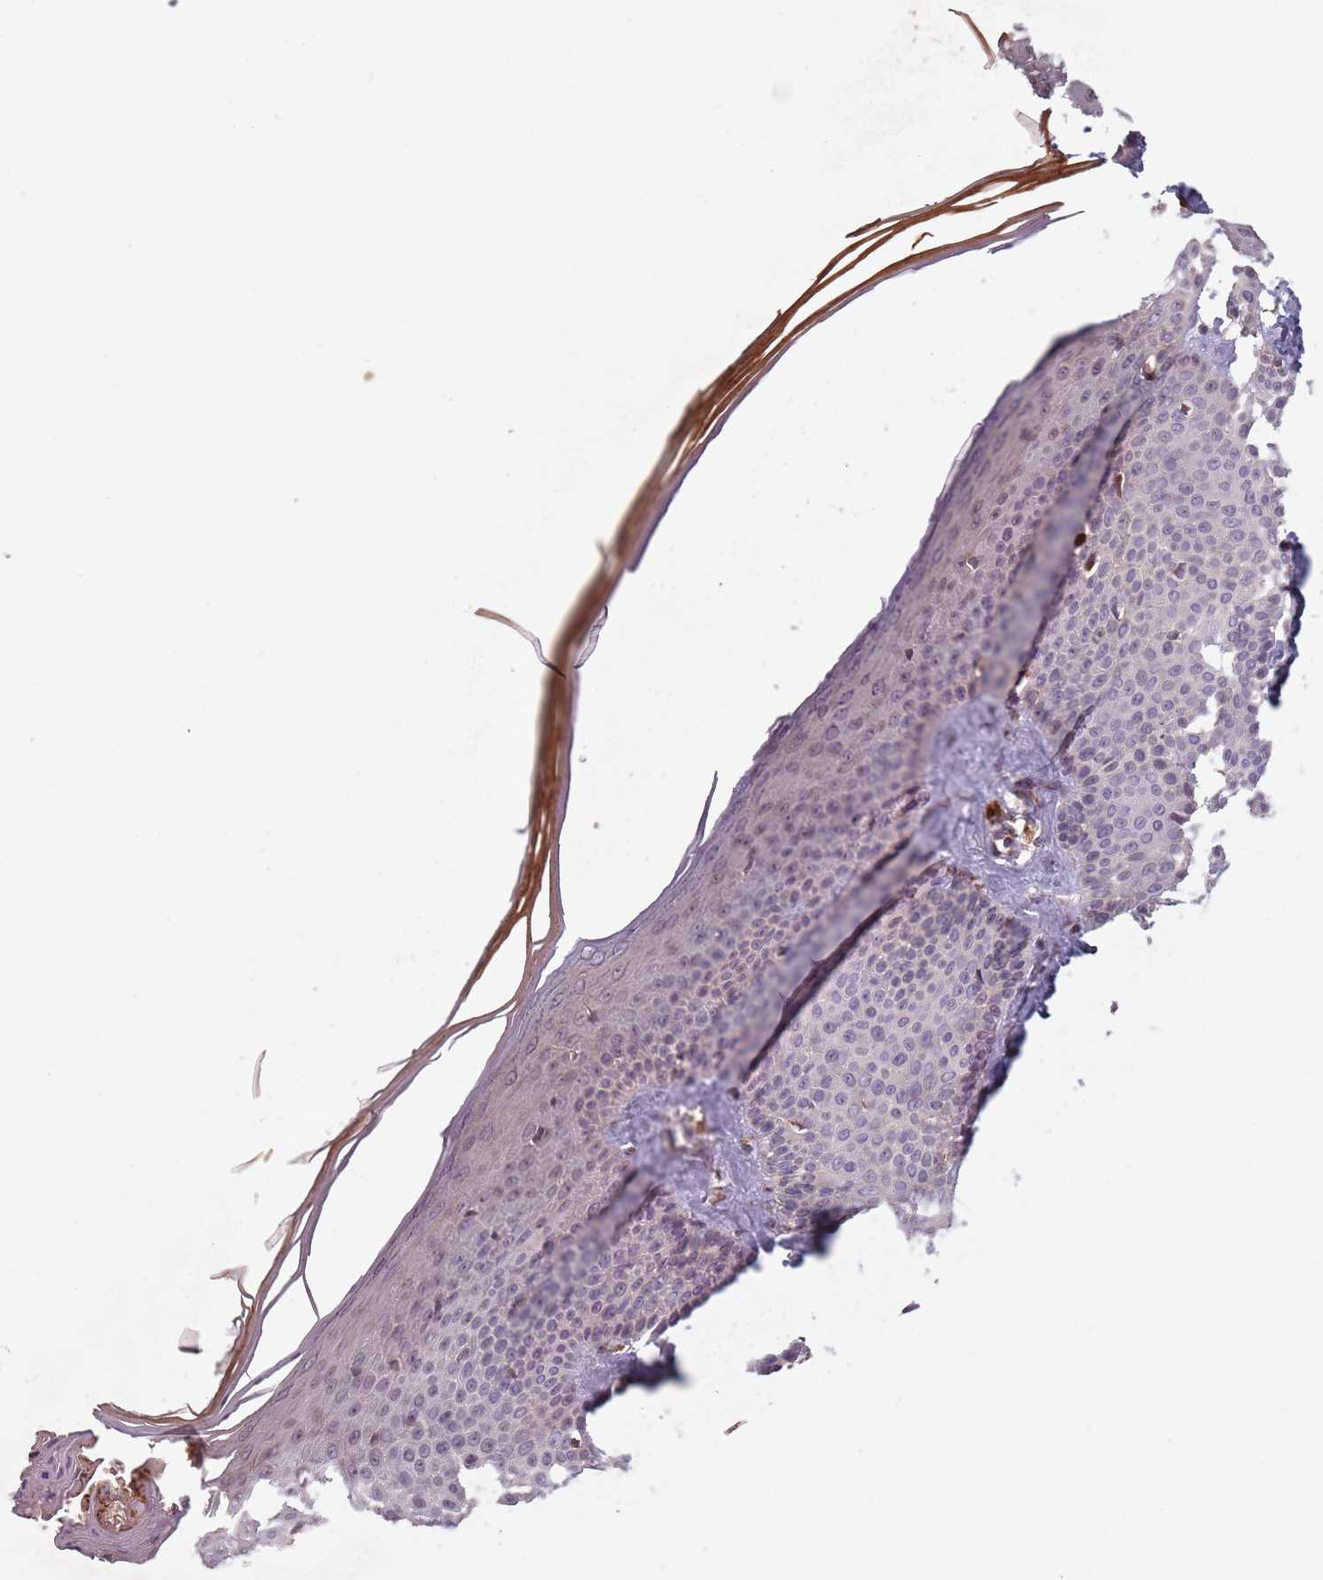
{"staining": {"intensity": "negative", "quantity": "none", "location": "none"}, "tissue": "skin", "cell_type": "Fibroblasts", "image_type": "normal", "snomed": [{"axis": "morphology", "description": "Normal tissue, NOS"}, {"axis": "topography", "description": "Skin"}], "caption": "High power microscopy histopathology image of an immunohistochemistry histopathology image of unremarkable skin, revealing no significant positivity in fibroblasts. Nuclei are stained in blue.", "gene": "GPR180", "patient": {"sex": "female", "age": 58}}